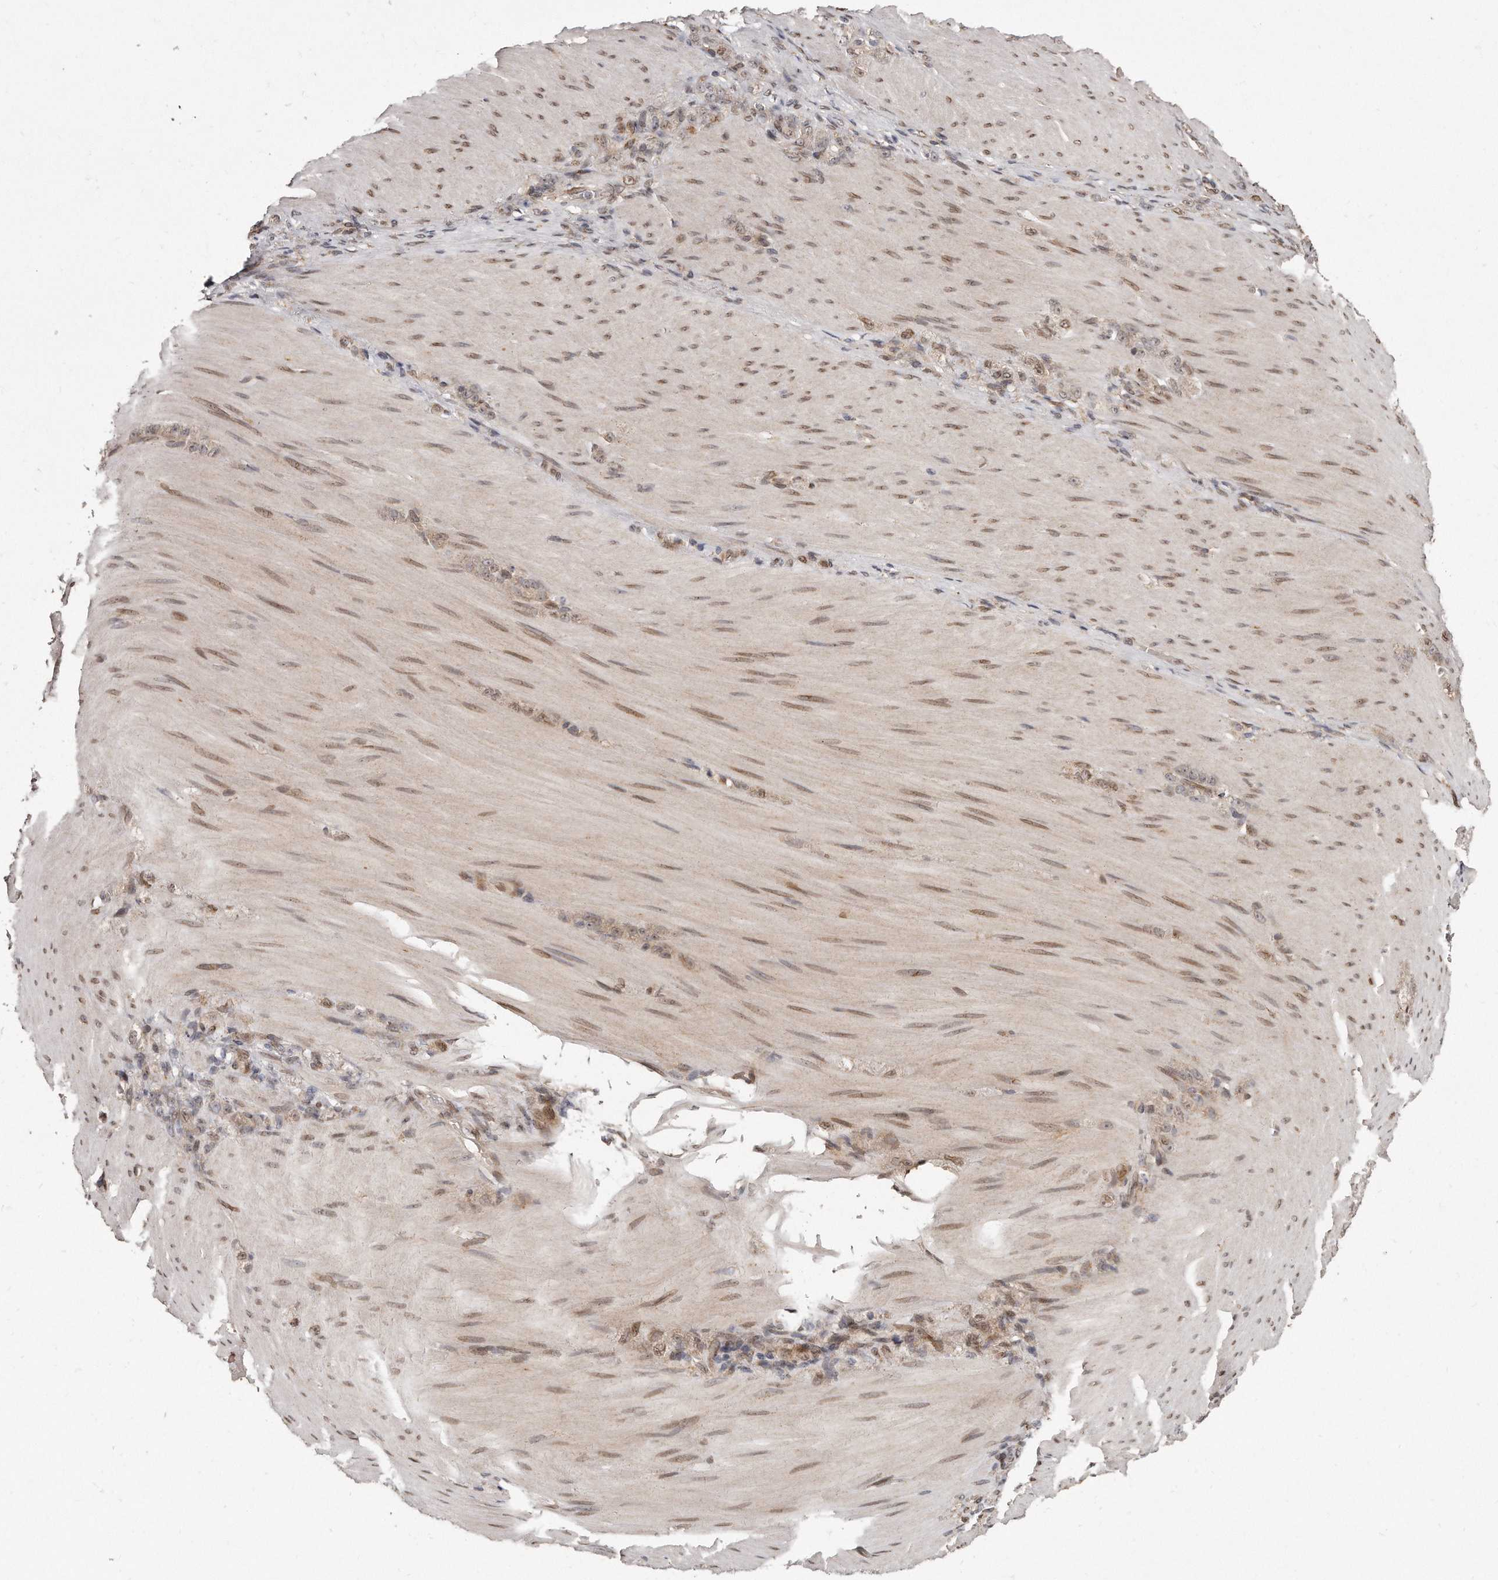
{"staining": {"intensity": "moderate", "quantity": "25%-75%", "location": "nuclear"}, "tissue": "stomach cancer", "cell_type": "Tumor cells", "image_type": "cancer", "snomed": [{"axis": "morphology", "description": "Normal tissue, NOS"}, {"axis": "morphology", "description": "Adenocarcinoma, NOS"}, {"axis": "topography", "description": "Stomach"}], "caption": "A medium amount of moderate nuclear positivity is identified in about 25%-75% of tumor cells in stomach cancer tissue. (Stains: DAB (3,3'-diaminobenzidine) in brown, nuclei in blue, Microscopy: brightfield microscopy at high magnification).", "gene": "HASPIN", "patient": {"sex": "male", "age": 82}}